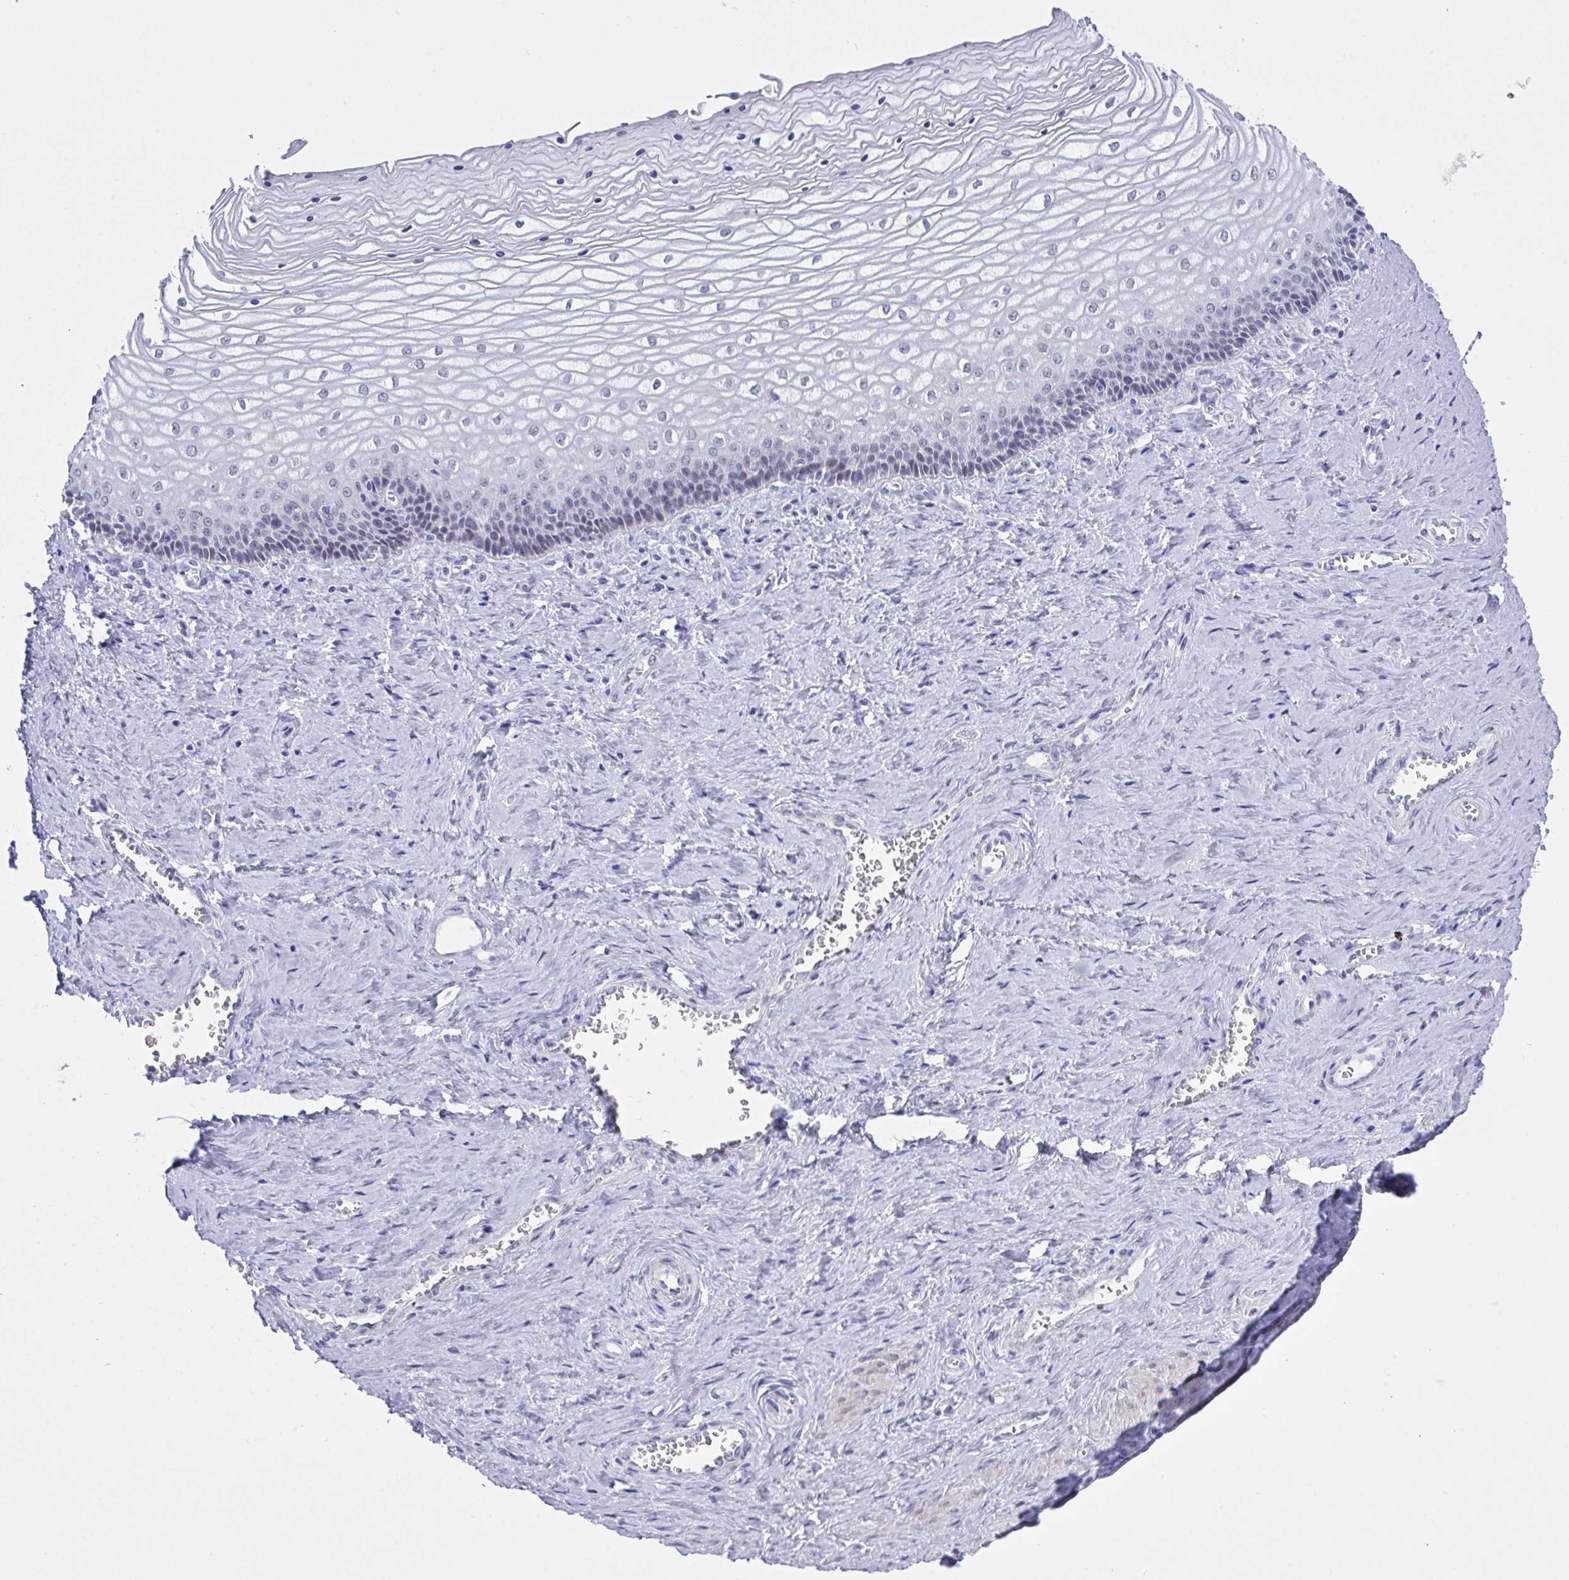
{"staining": {"intensity": "negative", "quantity": "none", "location": "none"}, "tissue": "vagina", "cell_type": "Squamous epithelial cells", "image_type": "normal", "snomed": [{"axis": "morphology", "description": "Normal tissue, NOS"}, {"axis": "topography", "description": "Vagina"}], "caption": "Photomicrograph shows no protein positivity in squamous epithelial cells of benign vagina.", "gene": "FBXL22", "patient": {"sex": "female", "age": 45}}